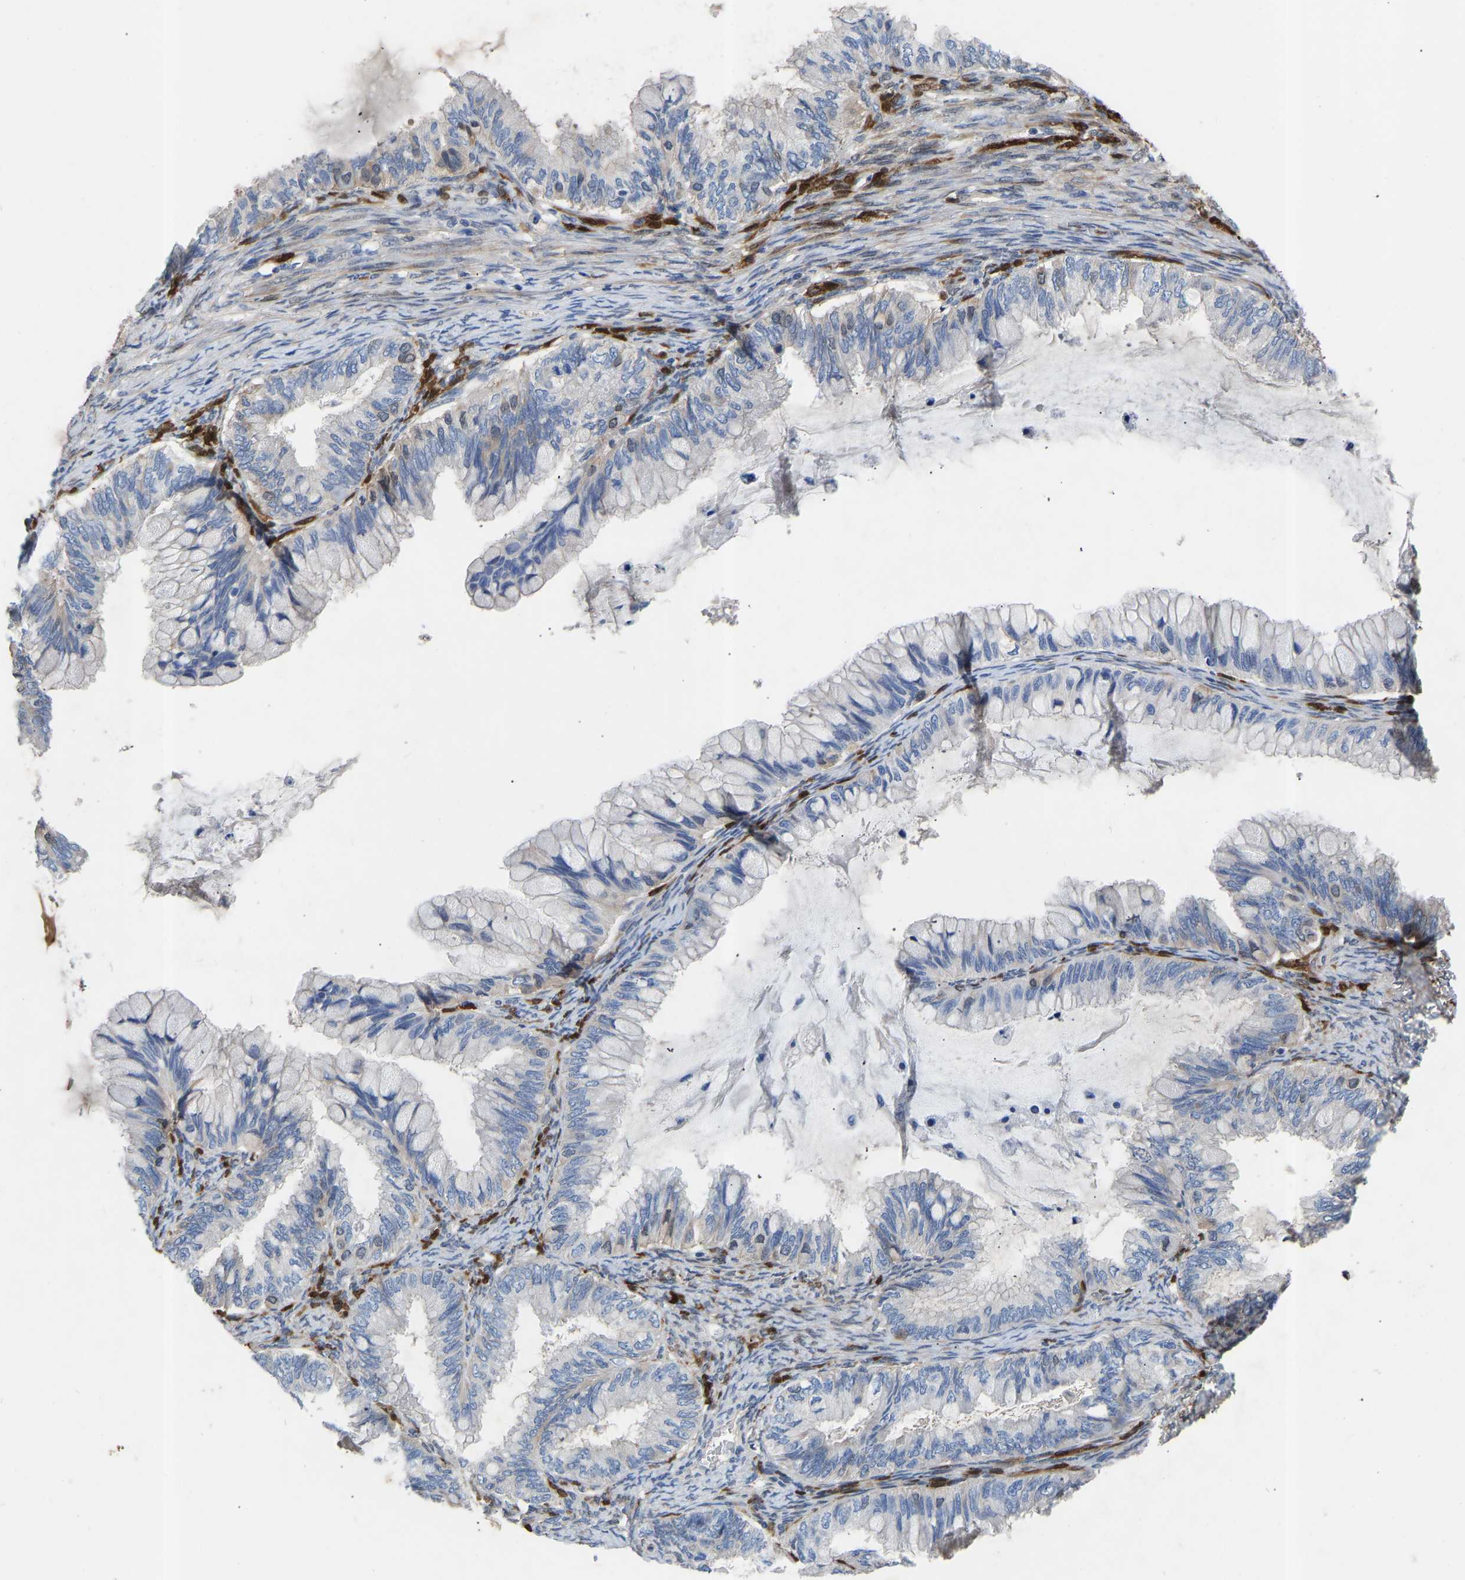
{"staining": {"intensity": "negative", "quantity": "none", "location": "none"}, "tissue": "ovarian cancer", "cell_type": "Tumor cells", "image_type": "cancer", "snomed": [{"axis": "morphology", "description": "Cystadenocarcinoma, mucinous, NOS"}, {"axis": "topography", "description": "Ovary"}], "caption": "Protein analysis of ovarian mucinous cystadenocarcinoma exhibits no significant expression in tumor cells.", "gene": "RBP1", "patient": {"sex": "female", "age": 80}}